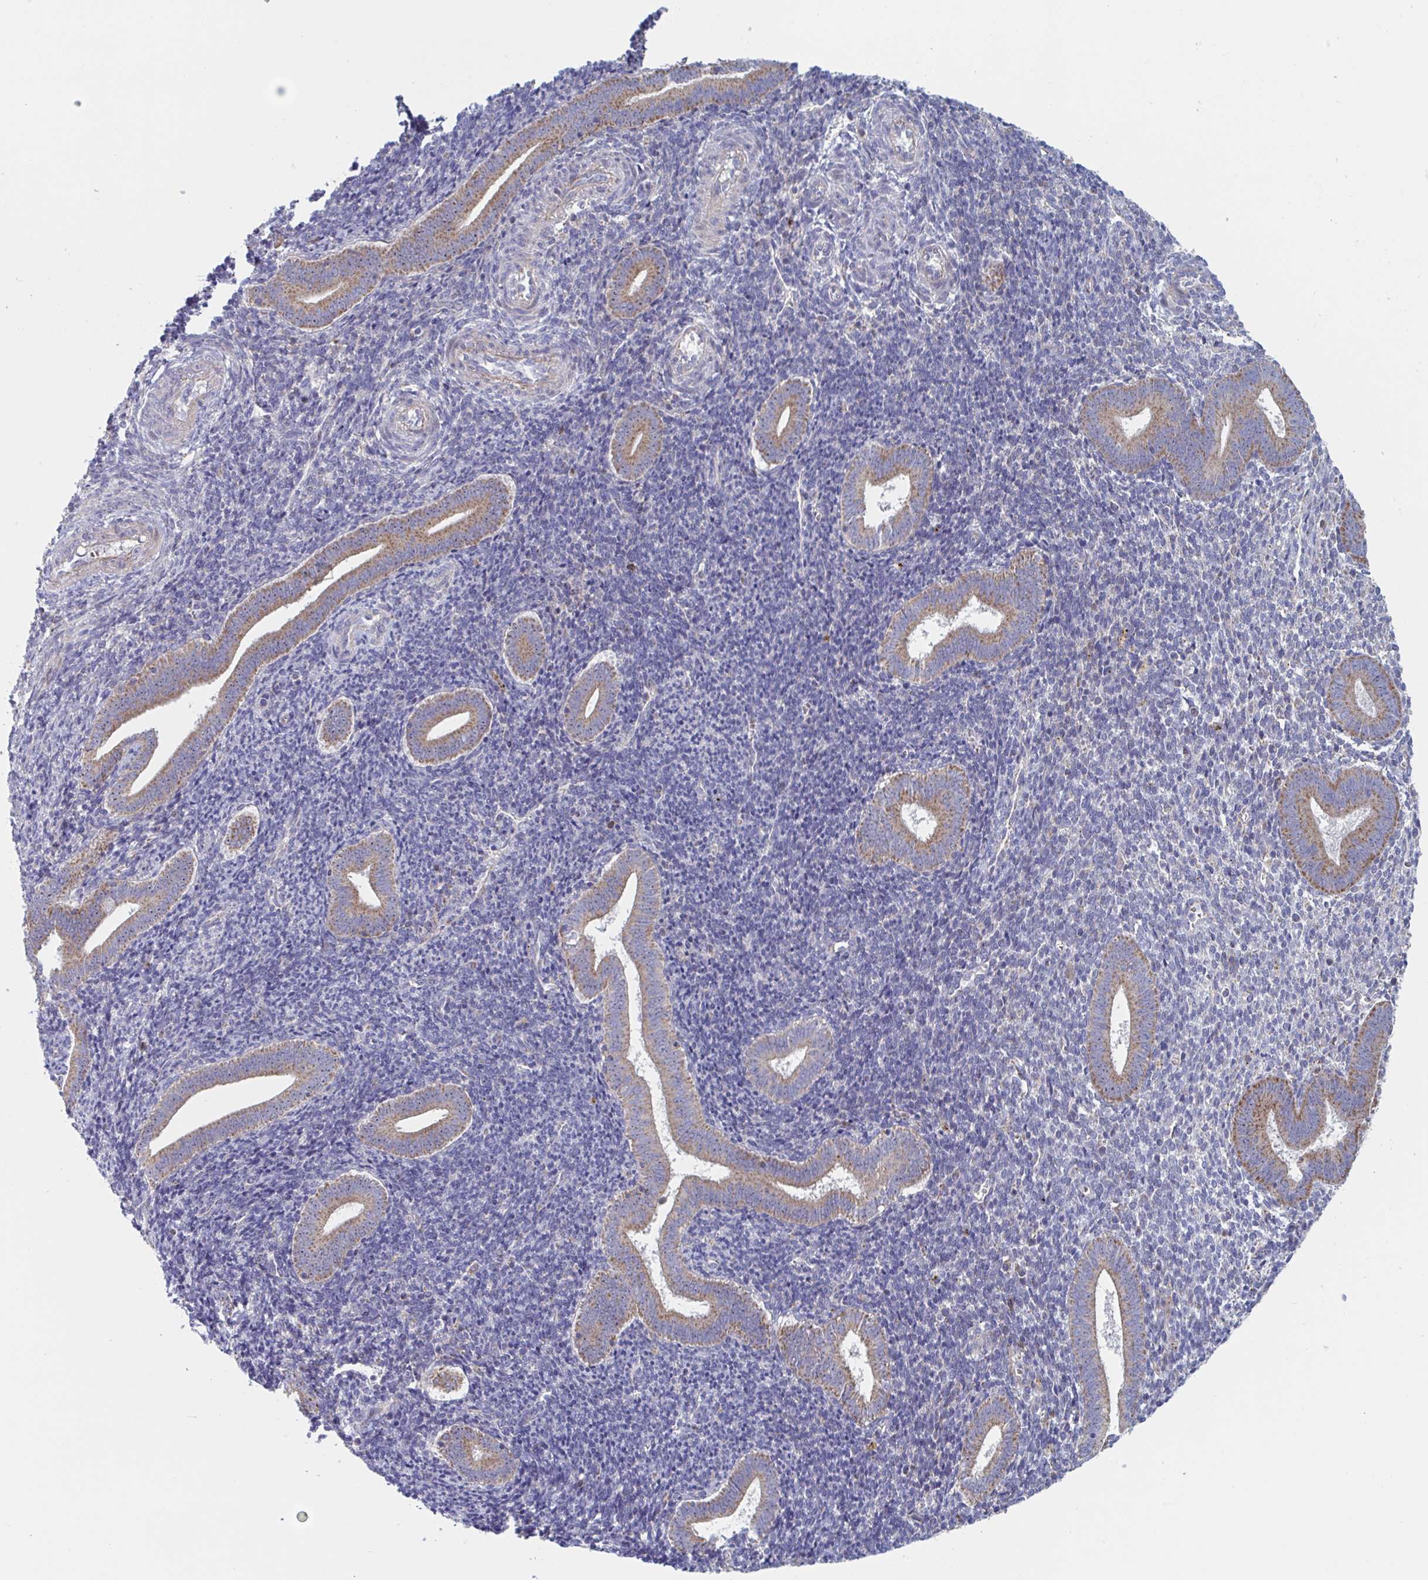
{"staining": {"intensity": "negative", "quantity": "none", "location": "none"}, "tissue": "endometrium", "cell_type": "Cells in endometrial stroma", "image_type": "normal", "snomed": [{"axis": "morphology", "description": "Normal tissue, NOS"}, {"axis": "topography", "description": "Endometrium"}], "caption": "The image reveals no significant staining in cells in endometrial stroma of endometrium.", "gene": "MRPL53", "patient": {"sex": "female", "age": 25}}